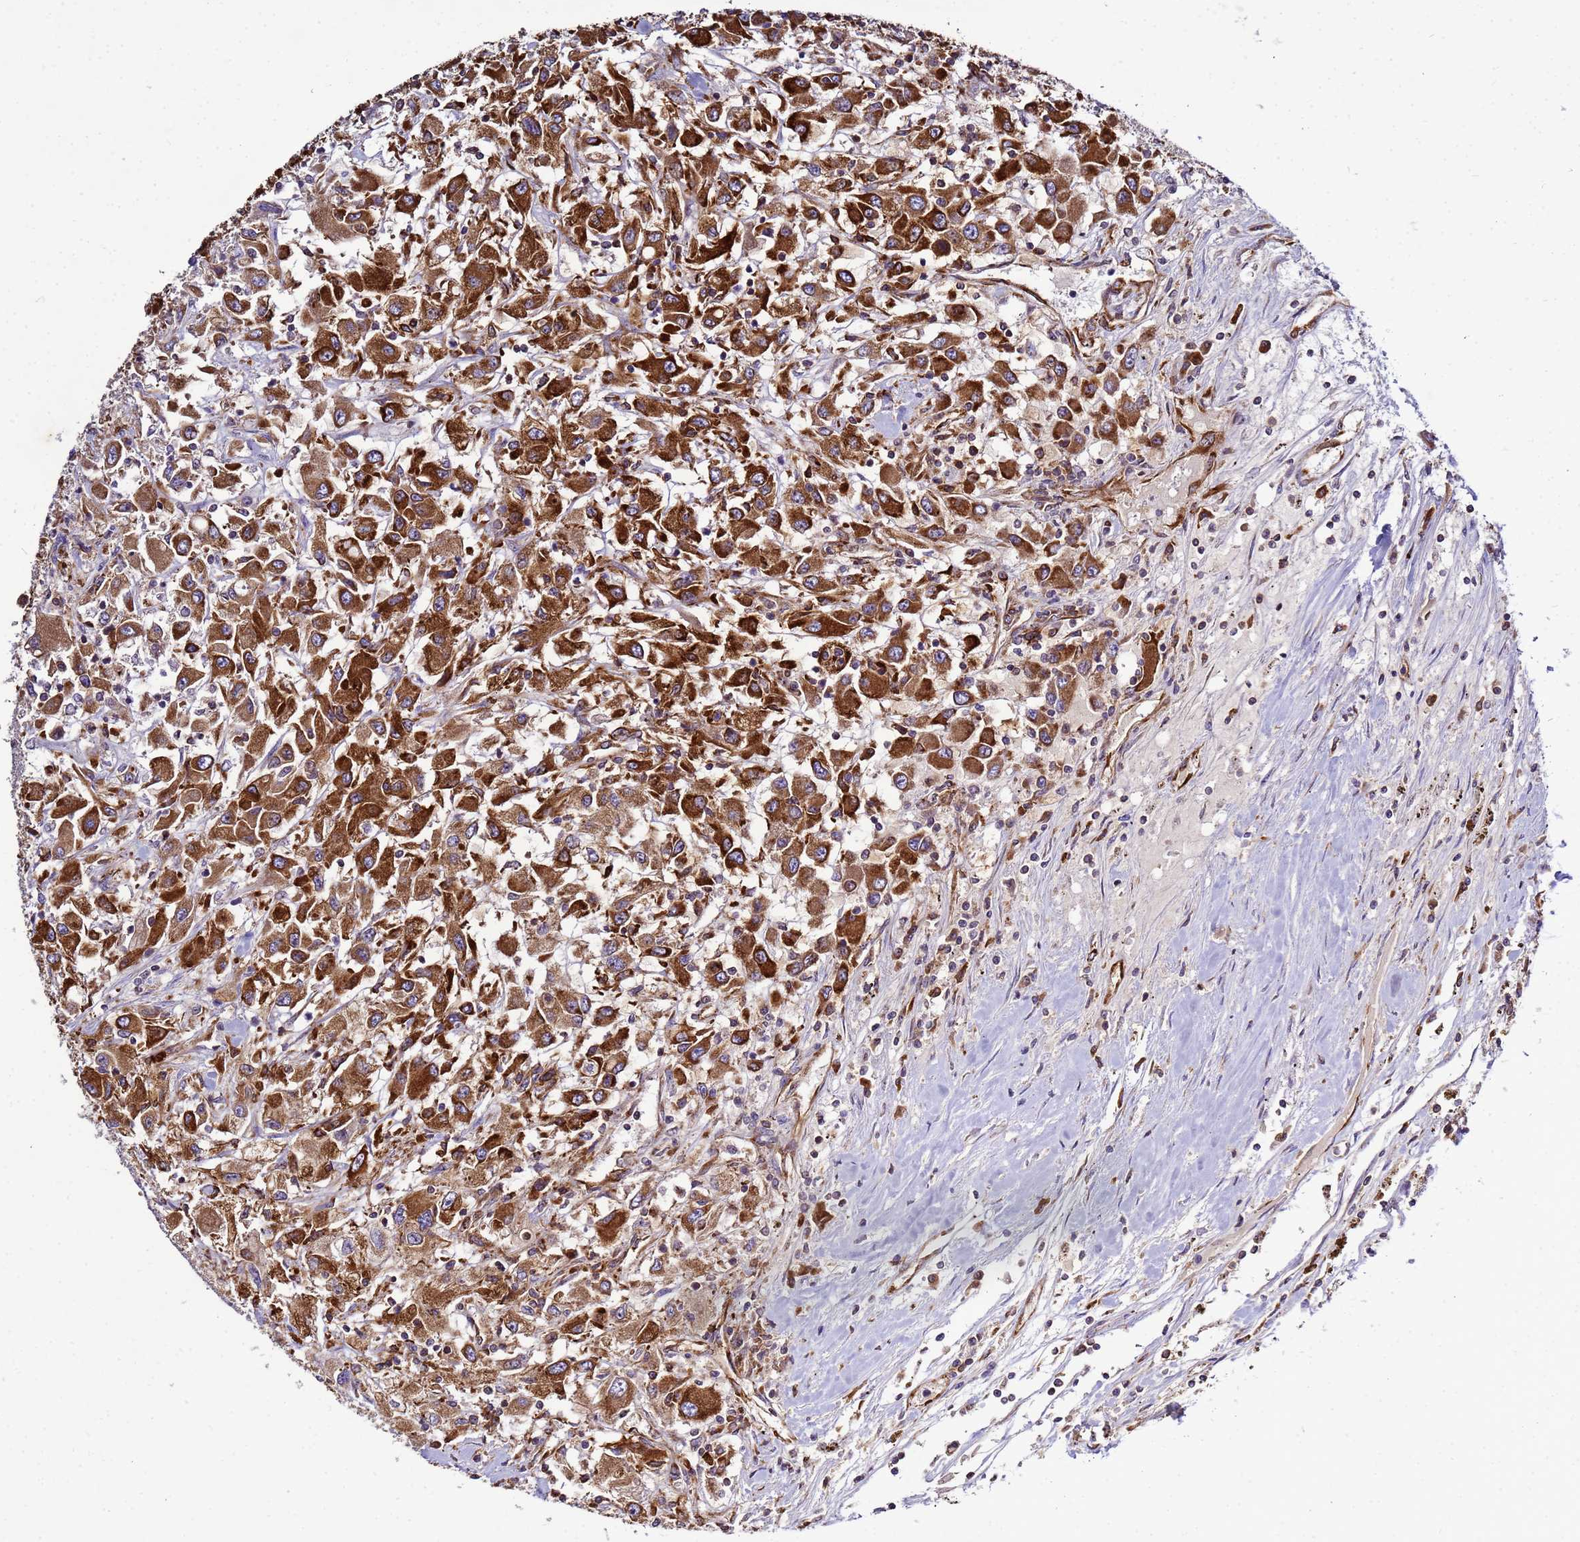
{"staining": {"intensity": "strong", "quantity": ">75%", "location": "cytoplasmic/membranous"}, "tissue": "renal cancer", "cell_type": "Tumor cells", "image_type": "cancer", "snomed": [{"axis": "morphology", "description": "Adenocarcinoma, NOS"}, {"axis": "topography", "description": "Kidney"}], "caption": "Brown immunohistochemical staining in renal cancer demonstrates strong cytoplasmic/membranous positivity in approximately >75% of tumor cells.", "gene": "NOL8", "patient": {"sex": "female", "age": 67}}